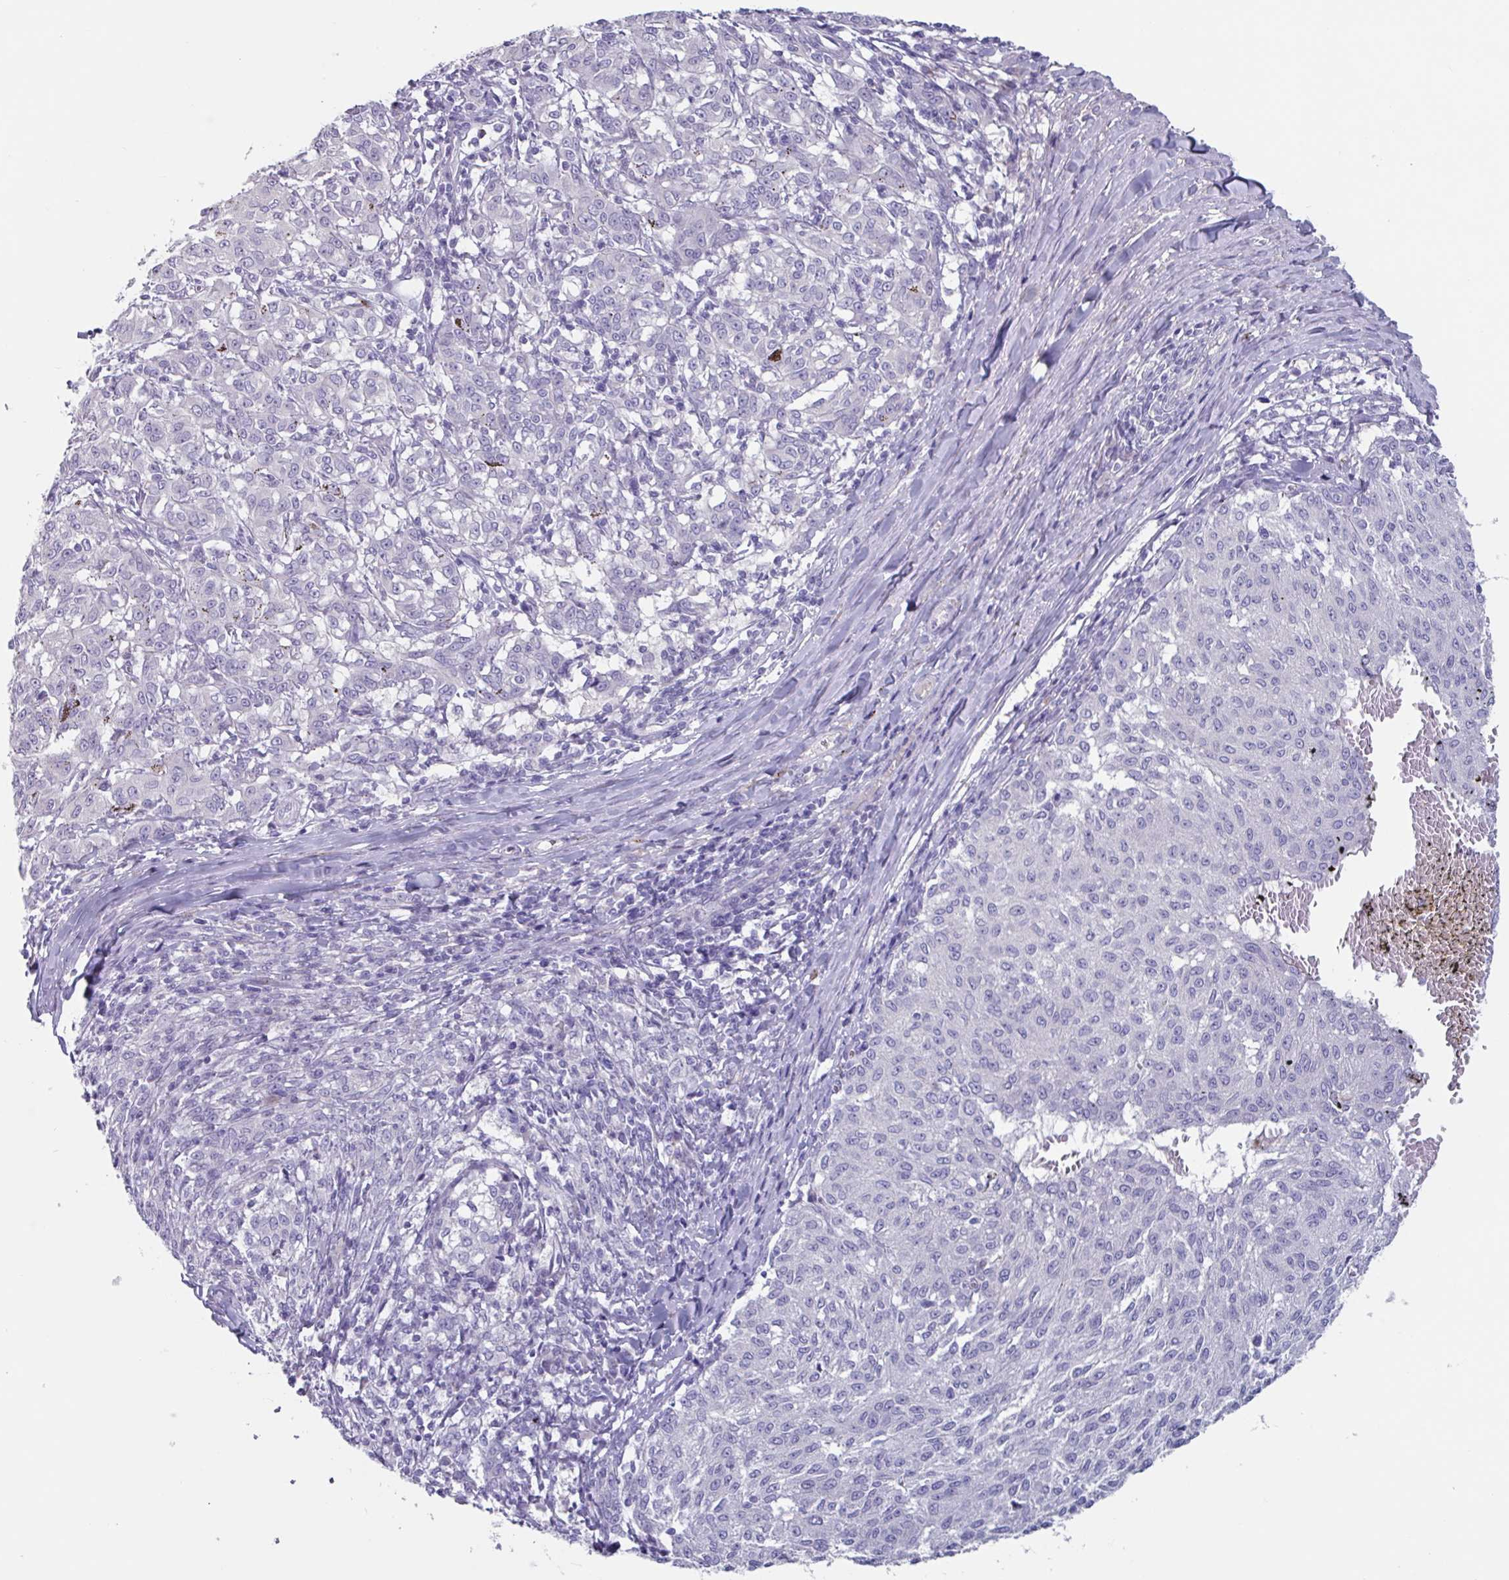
{"staining": {"intensity": "negative", "quantity": "none", "location": "none"}, "tissue": "melanoma", "cell_type": "Tumor cells", "image_type": "cancer", "snomed": [{"axis": "morphology", "description": "Malignant melanoma, NOS"}, {"axis": "topography", "description": "Skin"}], "caption": "IHC histopathology image of neoplastic tissue: malignant melanoma stained with DAB reveals no significant protein expression in tumor cells.", "gene": "OR2T10", "patient": {"sex": "female", "age": 72}}